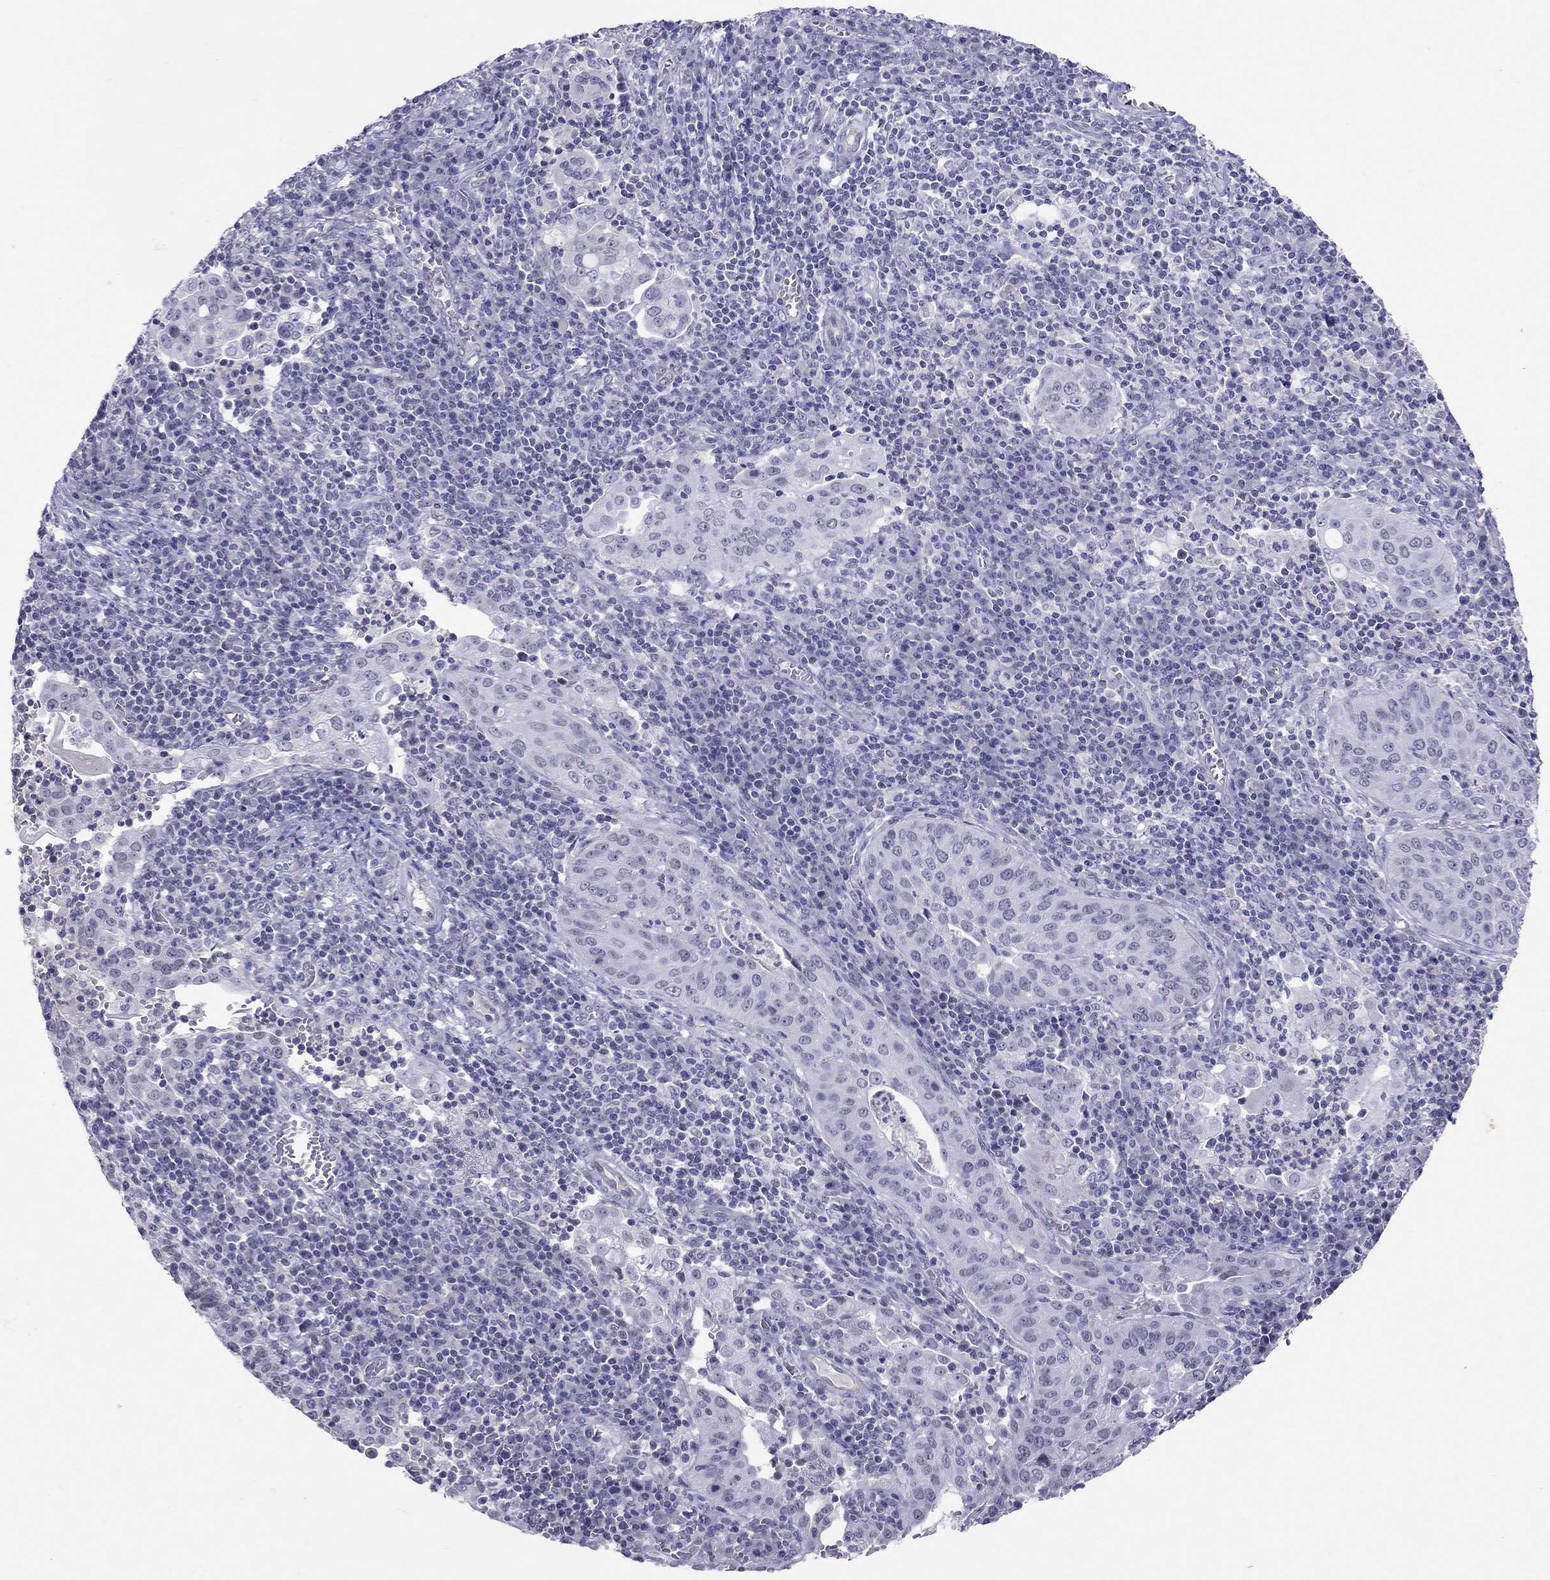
{"staining": {"intensity": "negative", "quantity": "none", "location": "none"}, "tissue": "cervical cancer", "cell_type": "Tumor cells", "image_type": "cancer", "snomed": [{"axis": "morphology", "description": "Squamous cell carcinoma, NOS"}, {"axis": "topography", "description": "Cervix"}], "caption": "There is no significant expression in tumor cells of cervical cancer.", "gene": "JHY", "patient": {"sex": "female", "age": 39}}